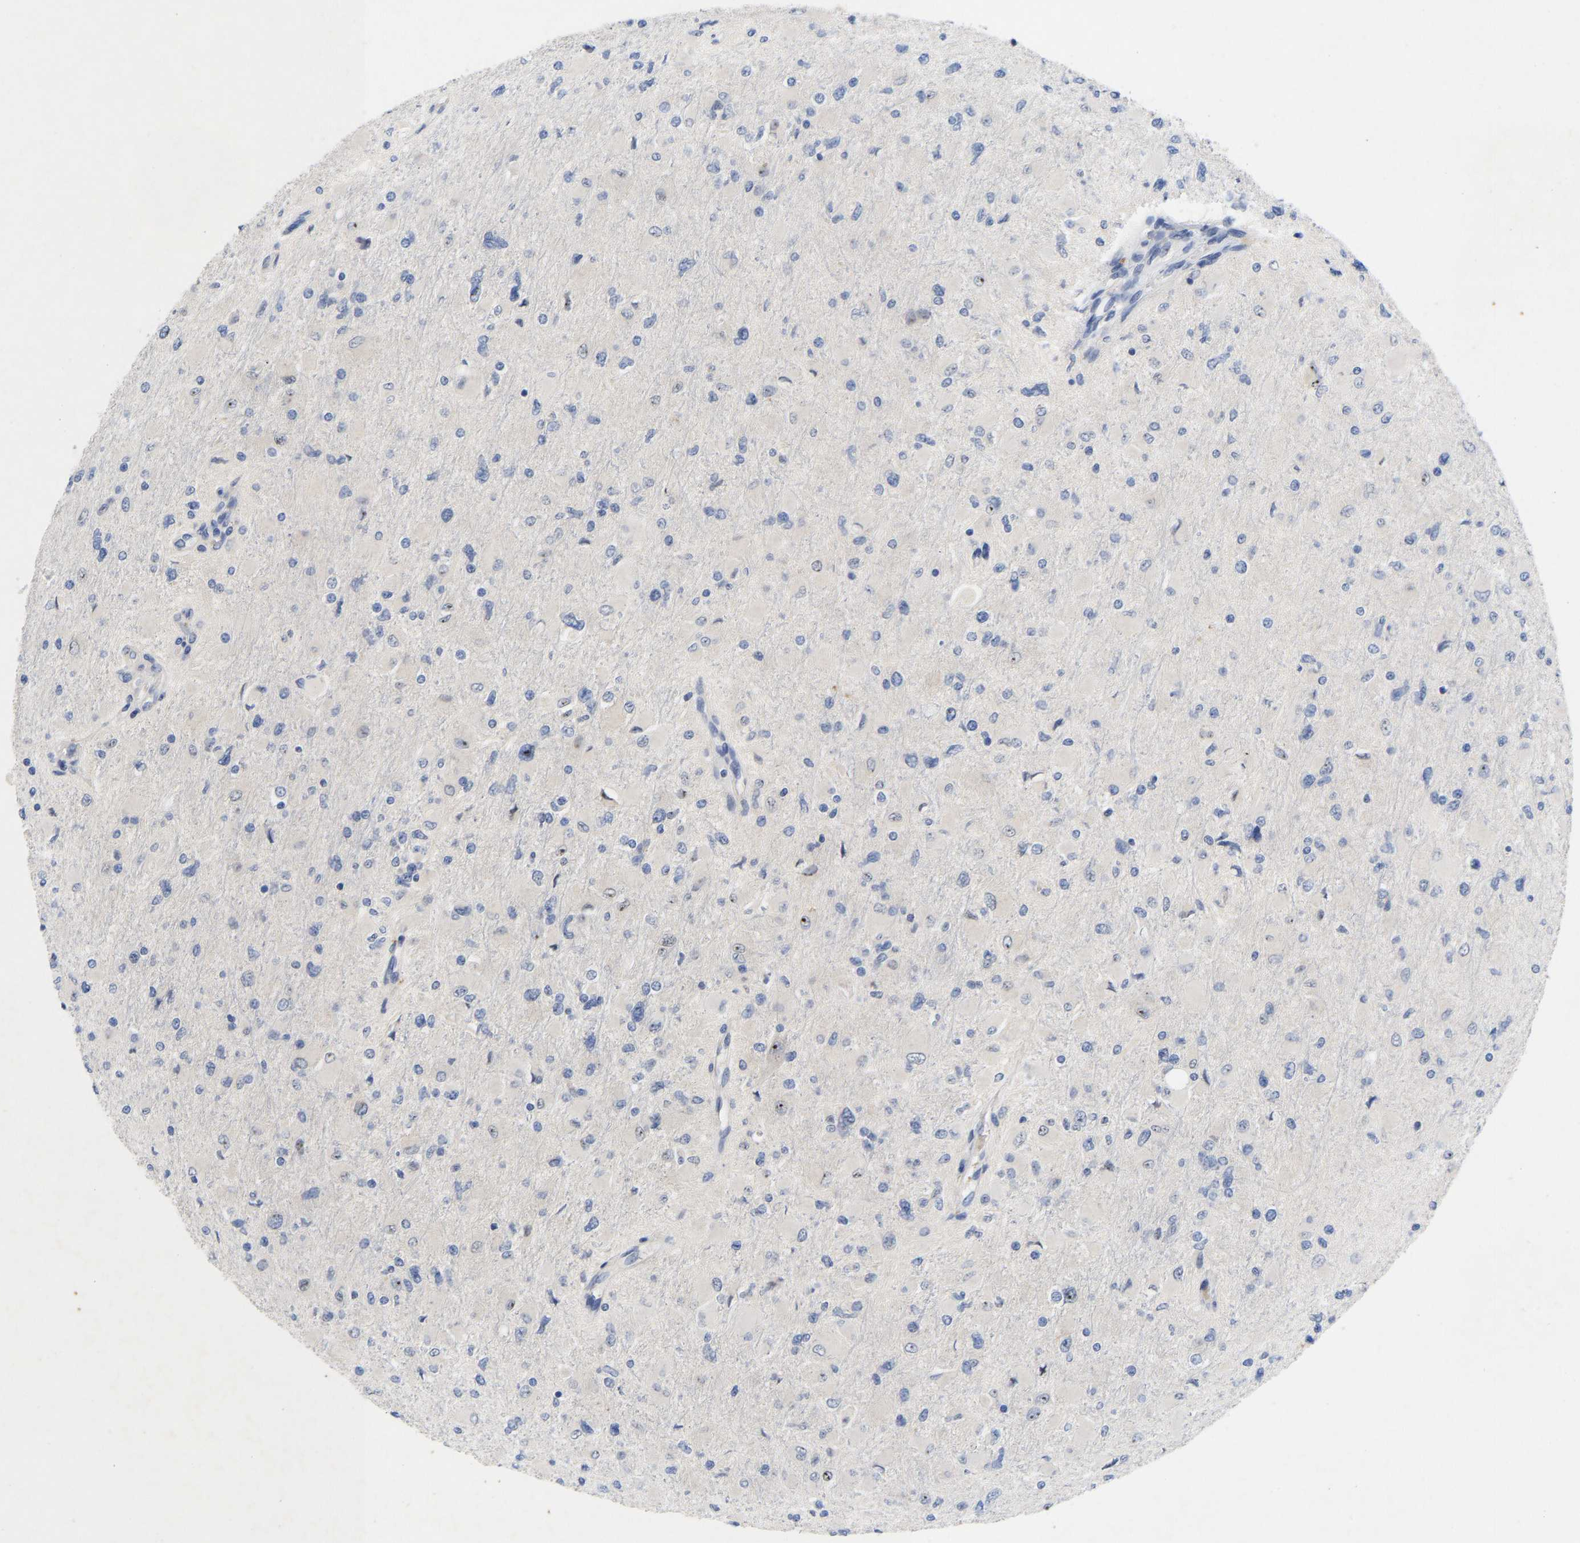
{"staining": {"intensity": "negative", "quantity": "none", "location": "none"}, "tissue": "glioma", "cell_type": "Tumor cells", "image_type": "cancer", "snomed": [{"axis": "morphology", "description": "Glioma, malignant, High grade"}, {"axis": "topography", "description": "Cerebral cortex"}], "caption": "The photomicrograph reveals no staining of tumor cells in malignant glioma (high-grade).", "gene": "NLE1", "patient": {"sex": "female", "age": 36}}